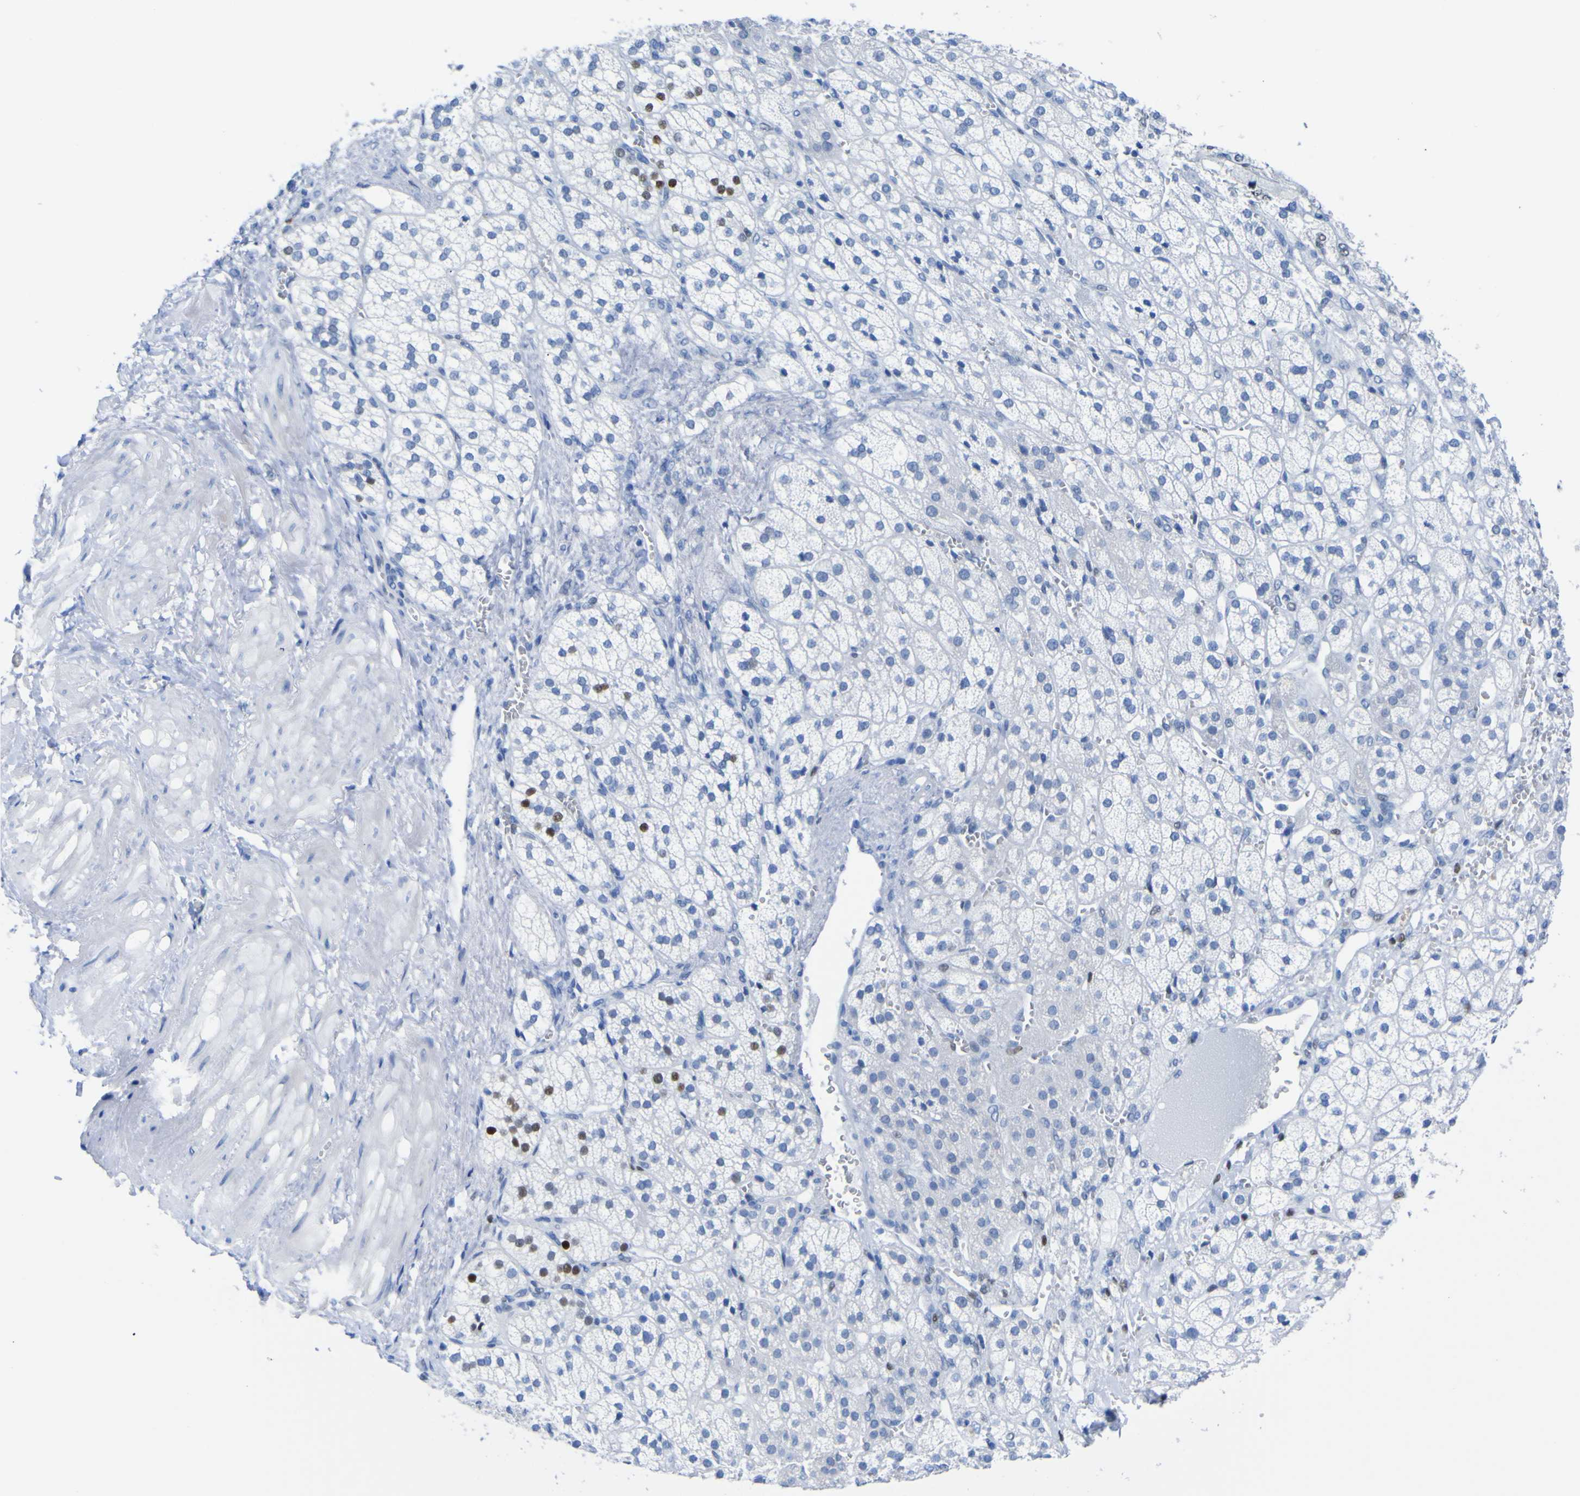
{"staining": {"intensity": "moderate", "quantity": "<25%", "location": "nuclear"}, "tissue": "adrenal gland", "cell_type": "Glandular cells", "image_type": "normal", "snomed": [{"axis": "morphology", "description": "Normal tissue, NOS"}, {"axis": "topography", "description": "Adrenal gland"}], "caption": "A micrograph of human adrenal gland stained for a protein reveals moderate nuclear brown staining in glandular cells. The staining was performed using DAB to visualize the protein expression in brown, while the nuclei were stained in blue with hematoxylin (Magnification: 20x).", "gene": "DACH1", "patient": {"sex": "male", "age": 56}}